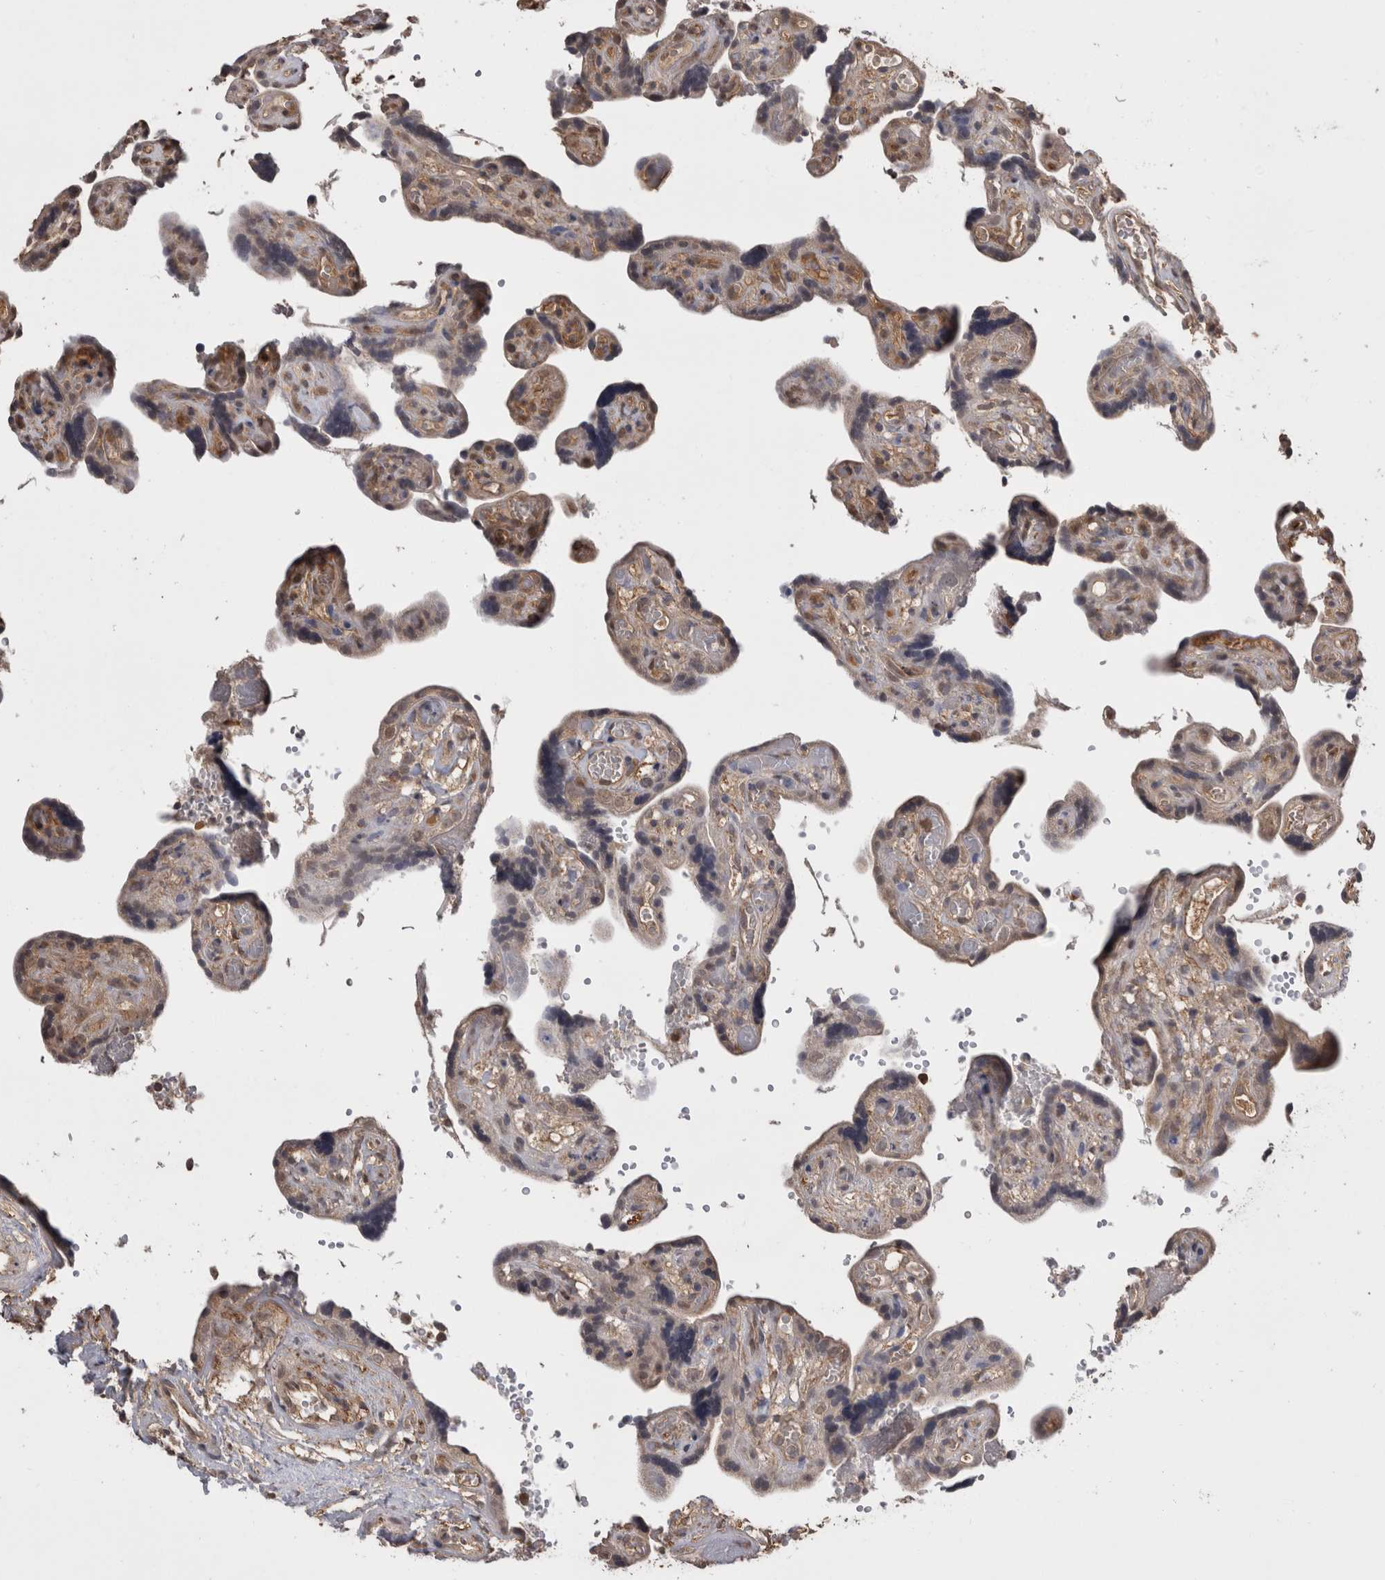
{"staining": {"intensity": "moderate", "quantity": ">75%", "location": "cytoplasmic/membranous"}, "tissue": "placenta", "cell_type": "Decidual cells", "image_type": "normal", "snomed": [{"axis": "morphology", "description": "Normal tissue, NOS"}, {"axis": "topography", "description": "Placenta"}], "caption": "Immunohistochemical staining of unremarkable placenta shows medium levels of moderate cytoplasmic/membranous staining in approximately >75% of decidual cells.", "gene": "PREP", "patient": {"sex": "female", "age": 30}}